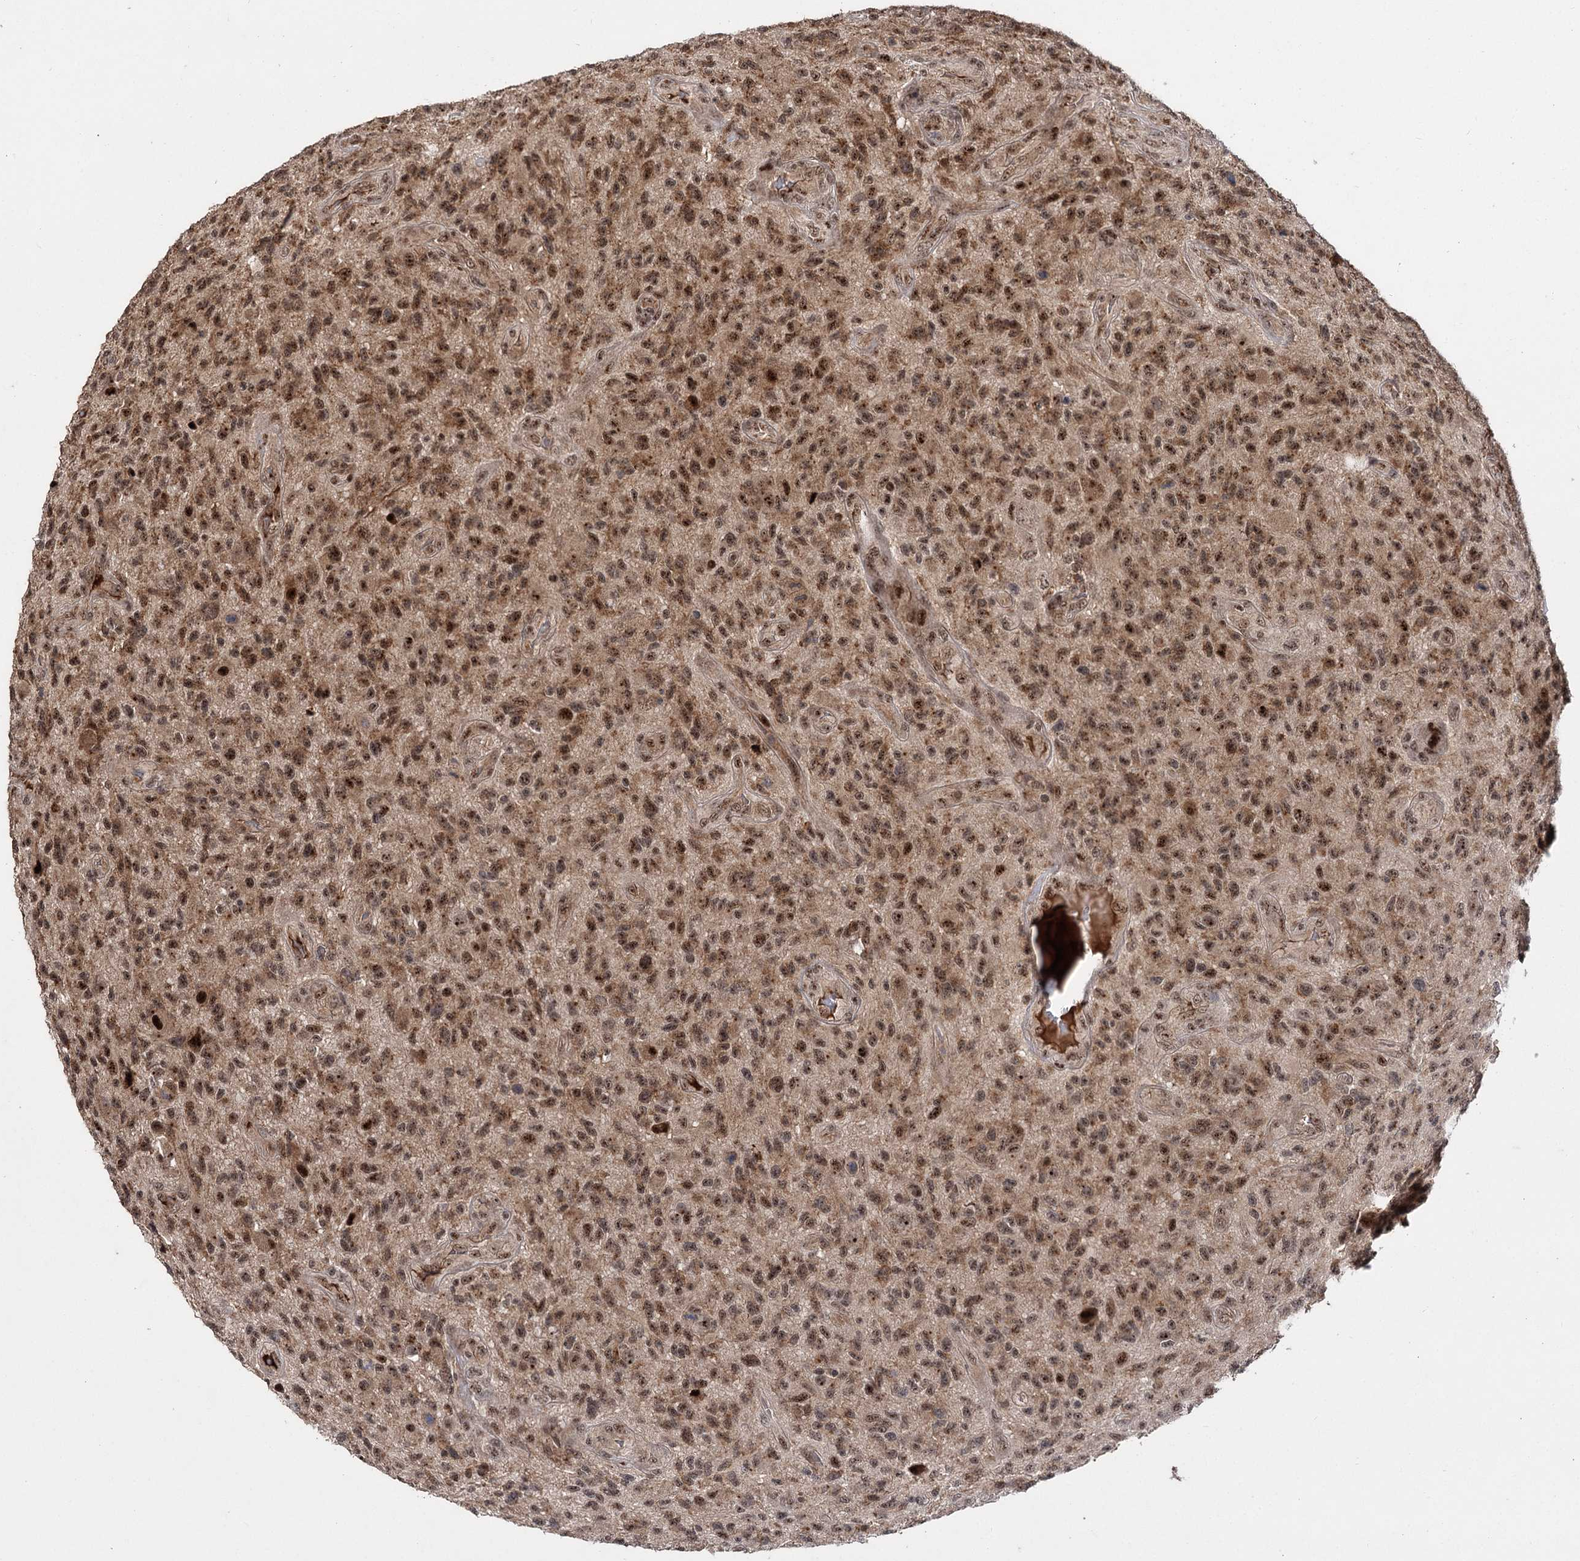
{"staining": {"intensity": "strong", "quantity": ">75%", "location": "cytoplasmic/membranous,nuclear"}, "tissue": "glioma", "cell_type": "Tumor cells", "image_type": "cancer", "snomed": [{"axis": "morphology", "description": "Glioma, malignant, High grade"}, {"axis": "topography", "description": "Brain"}], "caption": "High-power microscopy captured an immunohistochemistry (IHC) image of malignant glioma (high-grade), revealing strong cytoplasmic/membranous and nuclear staining in approximately >75% of tumor cells.", "gene": "MKNK2", "patient": {"sex": "male", "age": 47}}